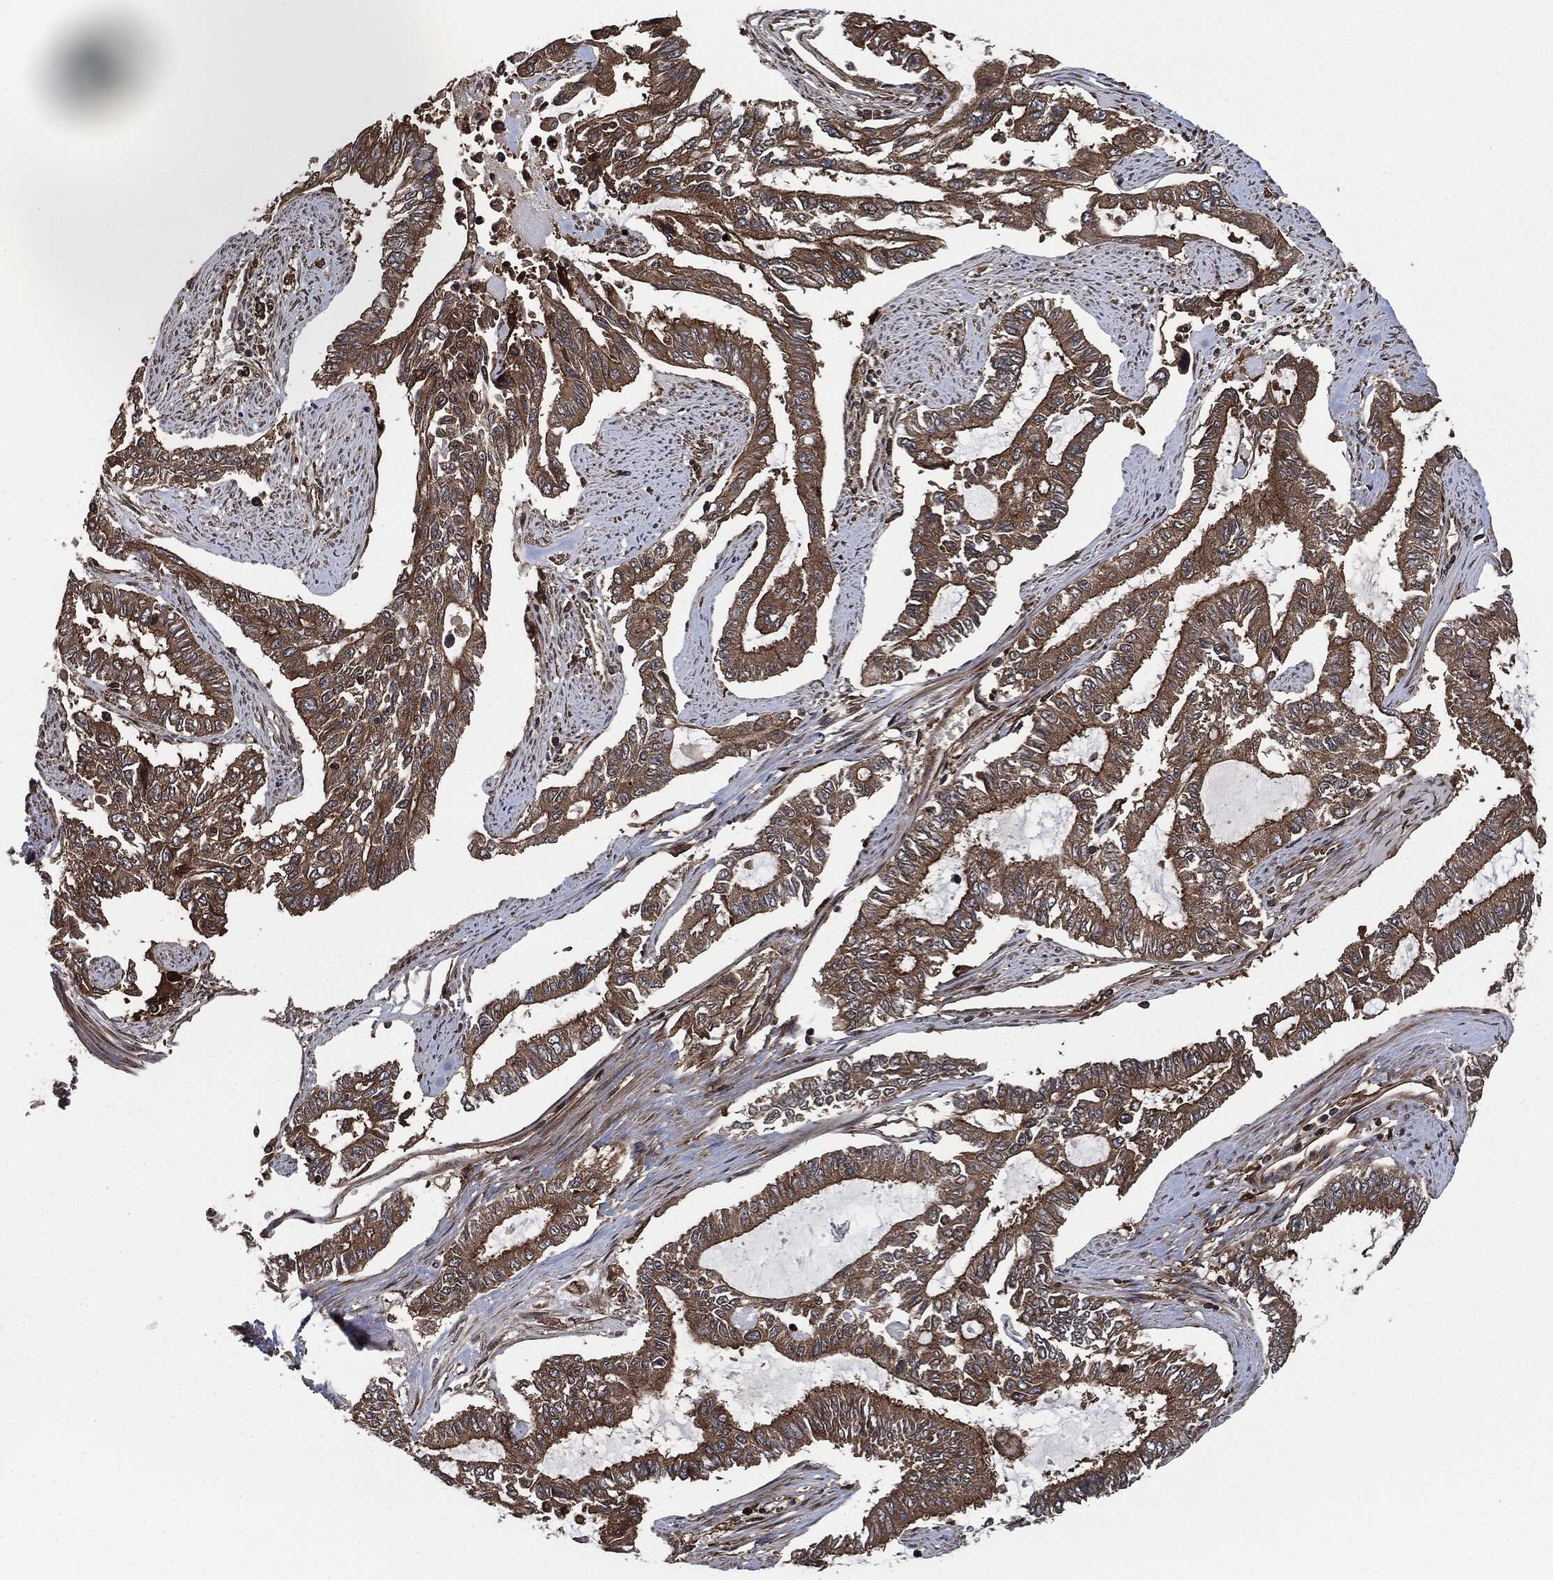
{"staining": {"intensity": "moderate", "quantity": ">75%", "location": "cytoplasmic/membranous"}, "tissue": "endometrial cancer", "cell_type": "Tumor cells", "image_type": "cancer", "snomed": [{"axis": "morphology", "description": "Adenocarcinoma, NOS"}, {"axis": "topography", "description": "Uterus"}], "caption": "A micrograph of human endometrial adenocarcinoma stained for a protein exhibits moderate cytoplasmic/membranous brown staining in tumor cells.", "gene": "RAP1GDS1", "patient": {"sex": "female", "age": 59}}